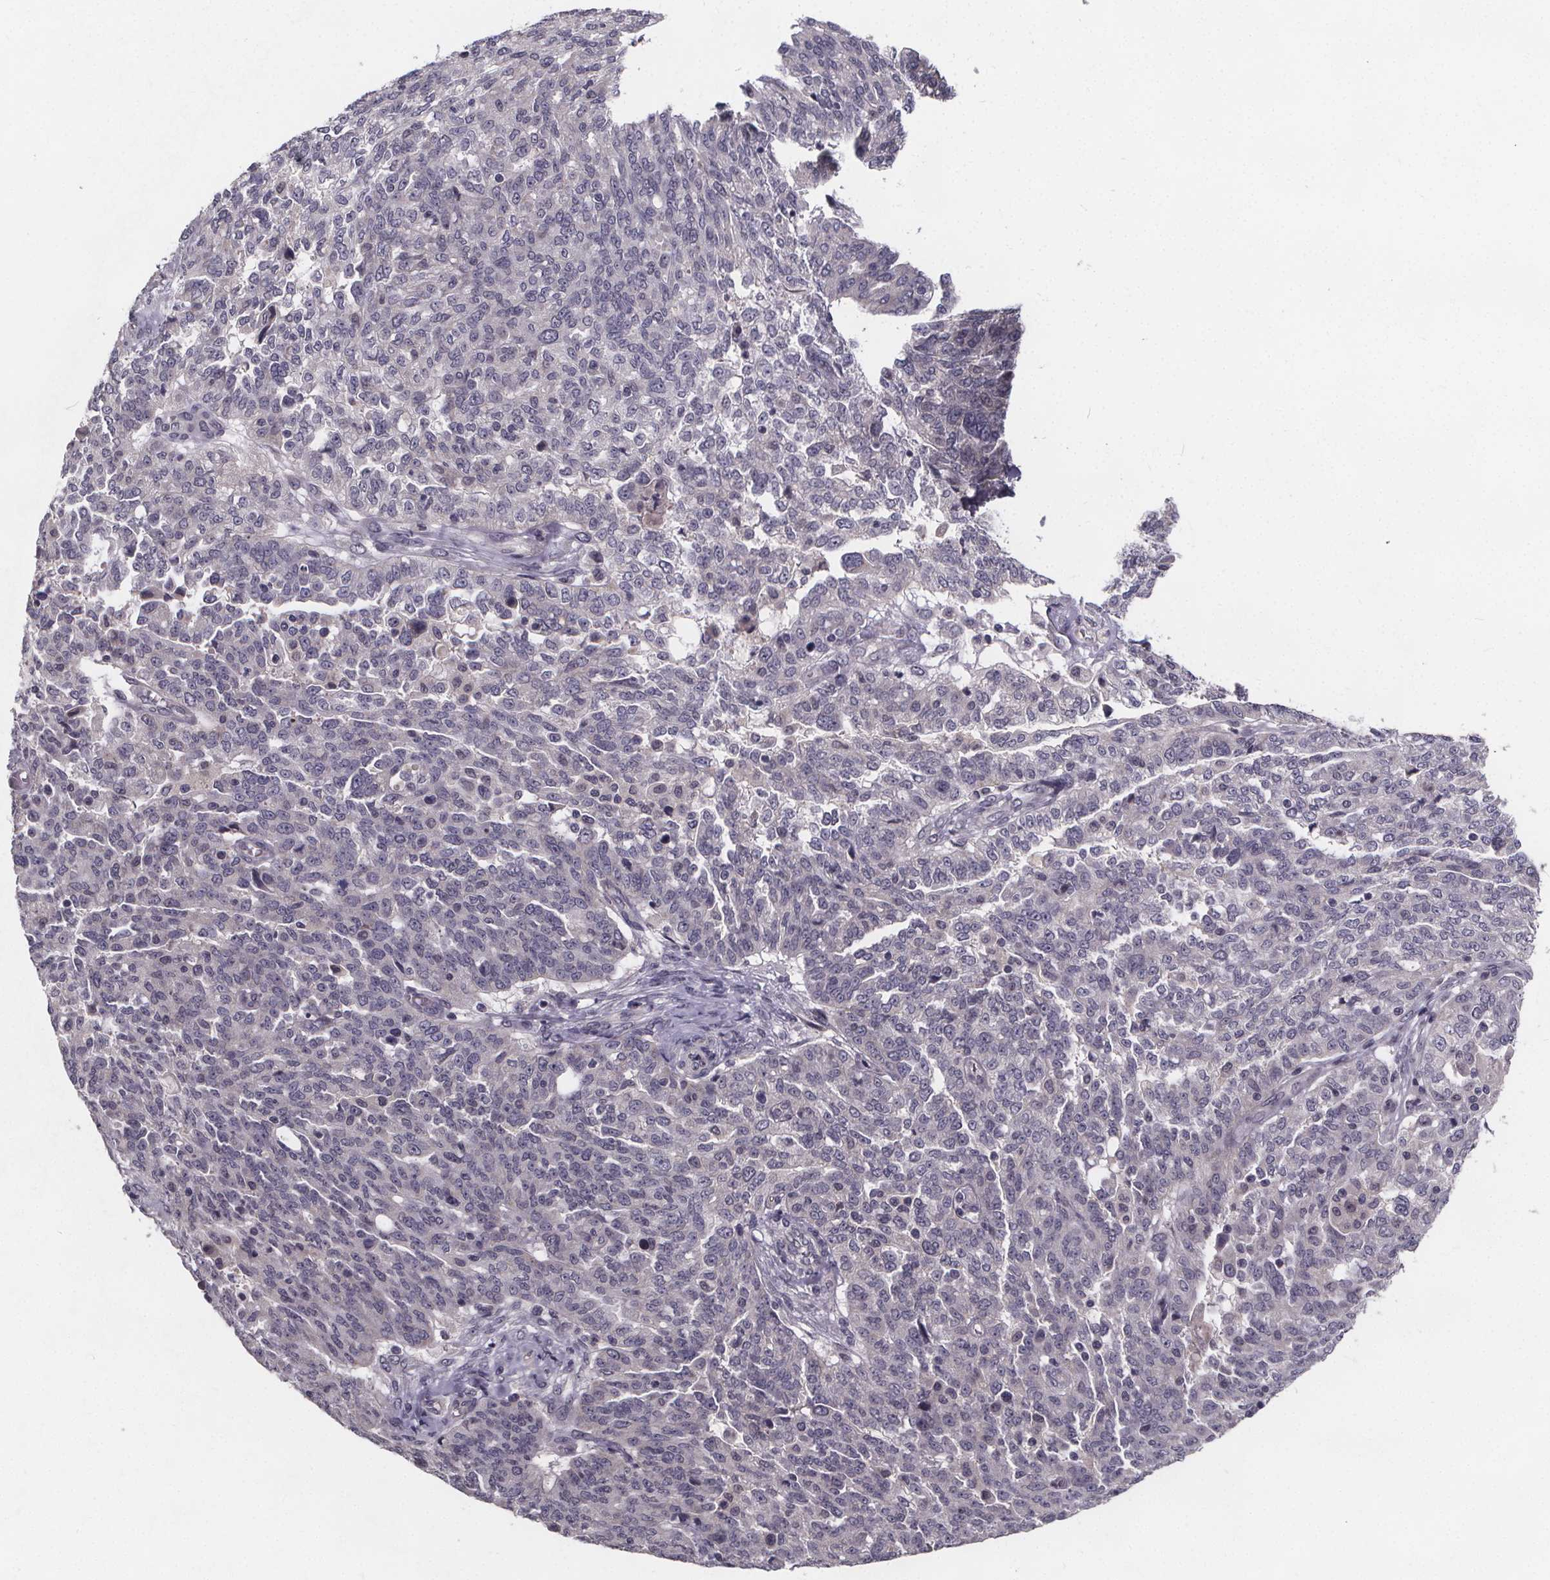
{"staining": {"intensity": "negative", "quantity": "none", "location": "none"}, "tissue": "ovarian cancer", "cell_type": "Tumor cells", "image_type": "cancer", "snomed": [{"axis": "morphology", "description": "Cystadenocarcinoma, serous, NOS"}, {"axis": "topography", "description": "Ovary"}], "caption": "Tumor cells are negative for protein expression in human ovarian cancer (serous cystadenocarcinoma).", "gene": "FAM181B", "patient": {"sex": "female", "age": 67}}